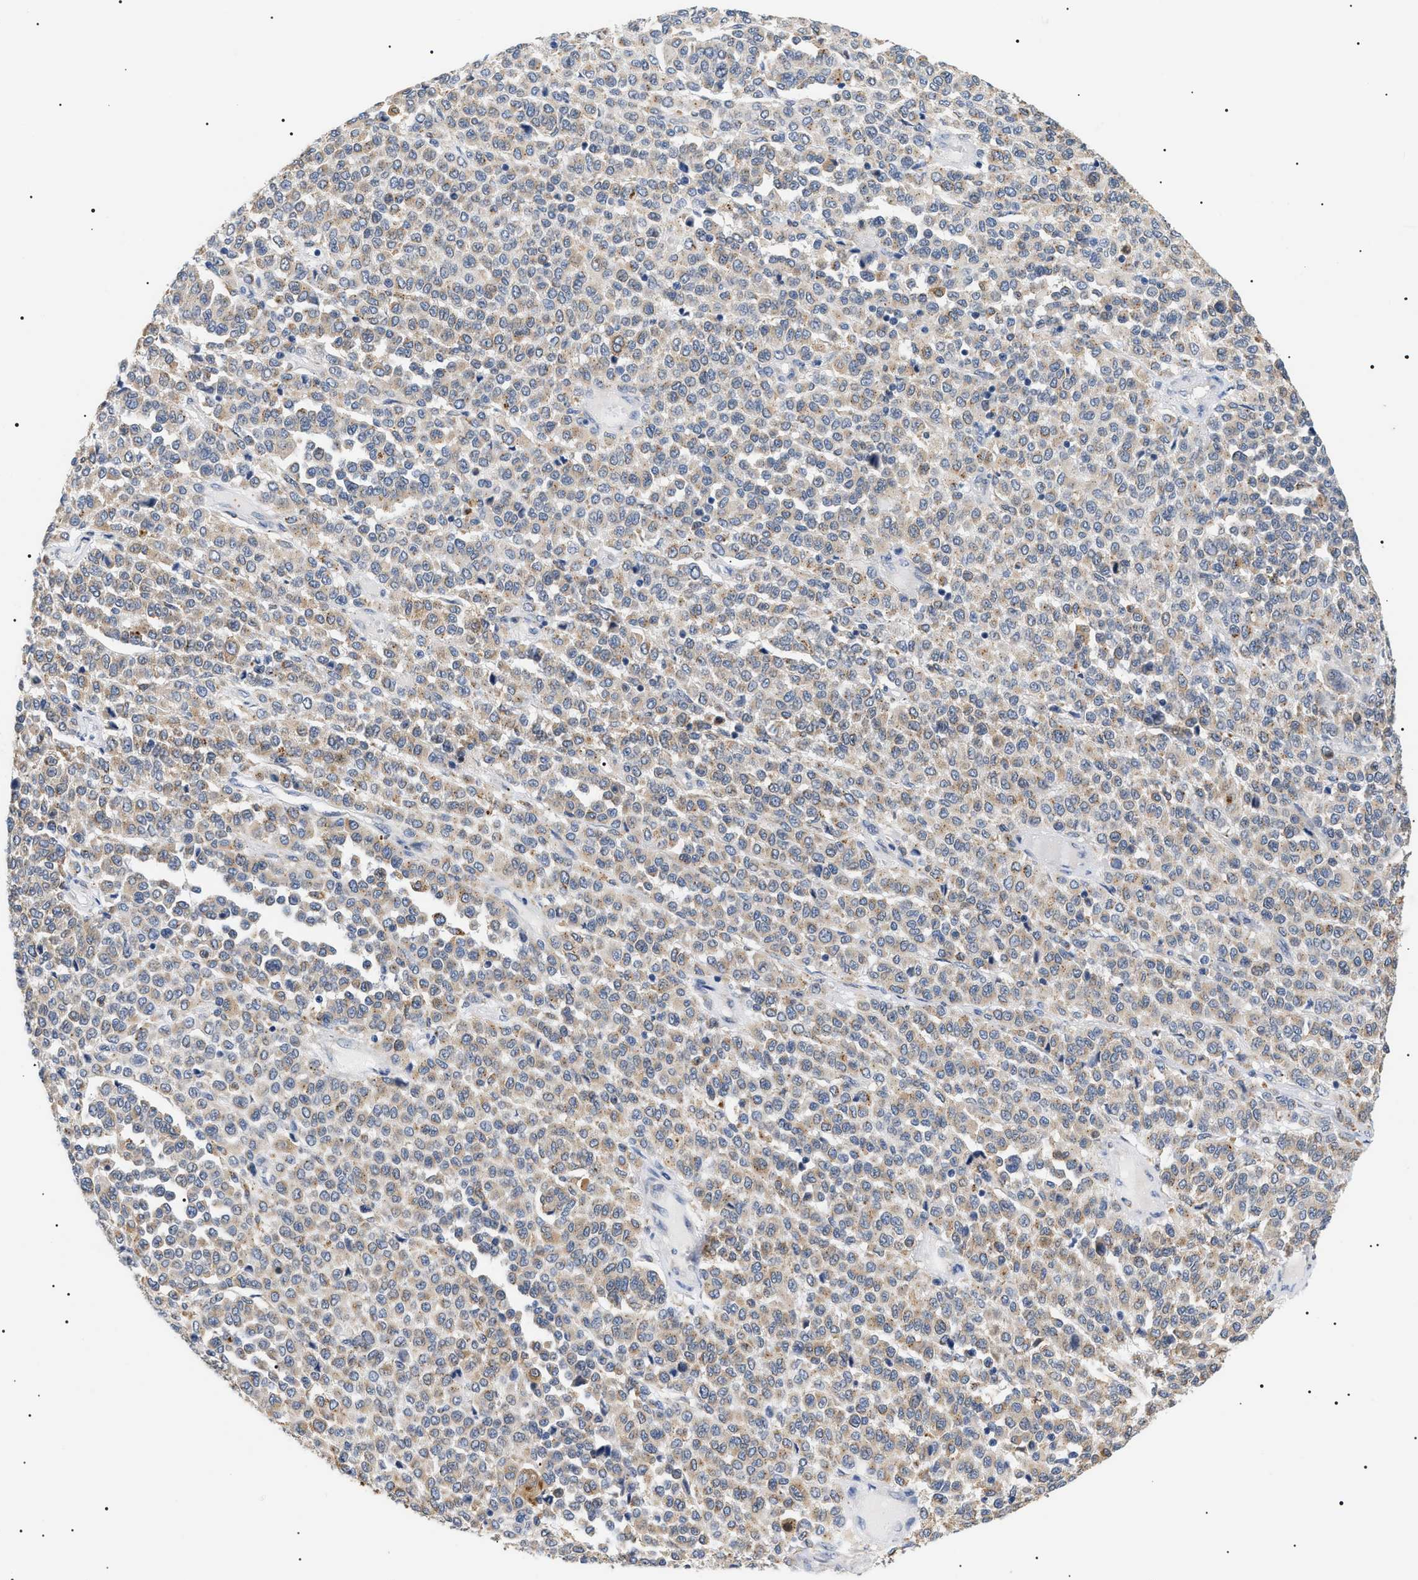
{"staining": {"intensity": "weak", "quantity": ">75%", "location": "cytoplasmic/membranous"}, "tissue": "melanoma", "cell_type": "Tumor cells", "image_type": "cancer", "snomed": [{"axis": "morphology", "description": "Malignant melanoma, Metastatic site"}, {"axis": "topography", "description": "Pancreas"}], "caption": "Brown immunohistochemical staining in malignant melanoma (metastatic site) reveals weak cytoplasmic/membranous positivity in approximately >75% of tumor cells. Nuclei are stained in blue.", "gene": "HSD17B11", "patient": {"sex": "female", "age": 30}}